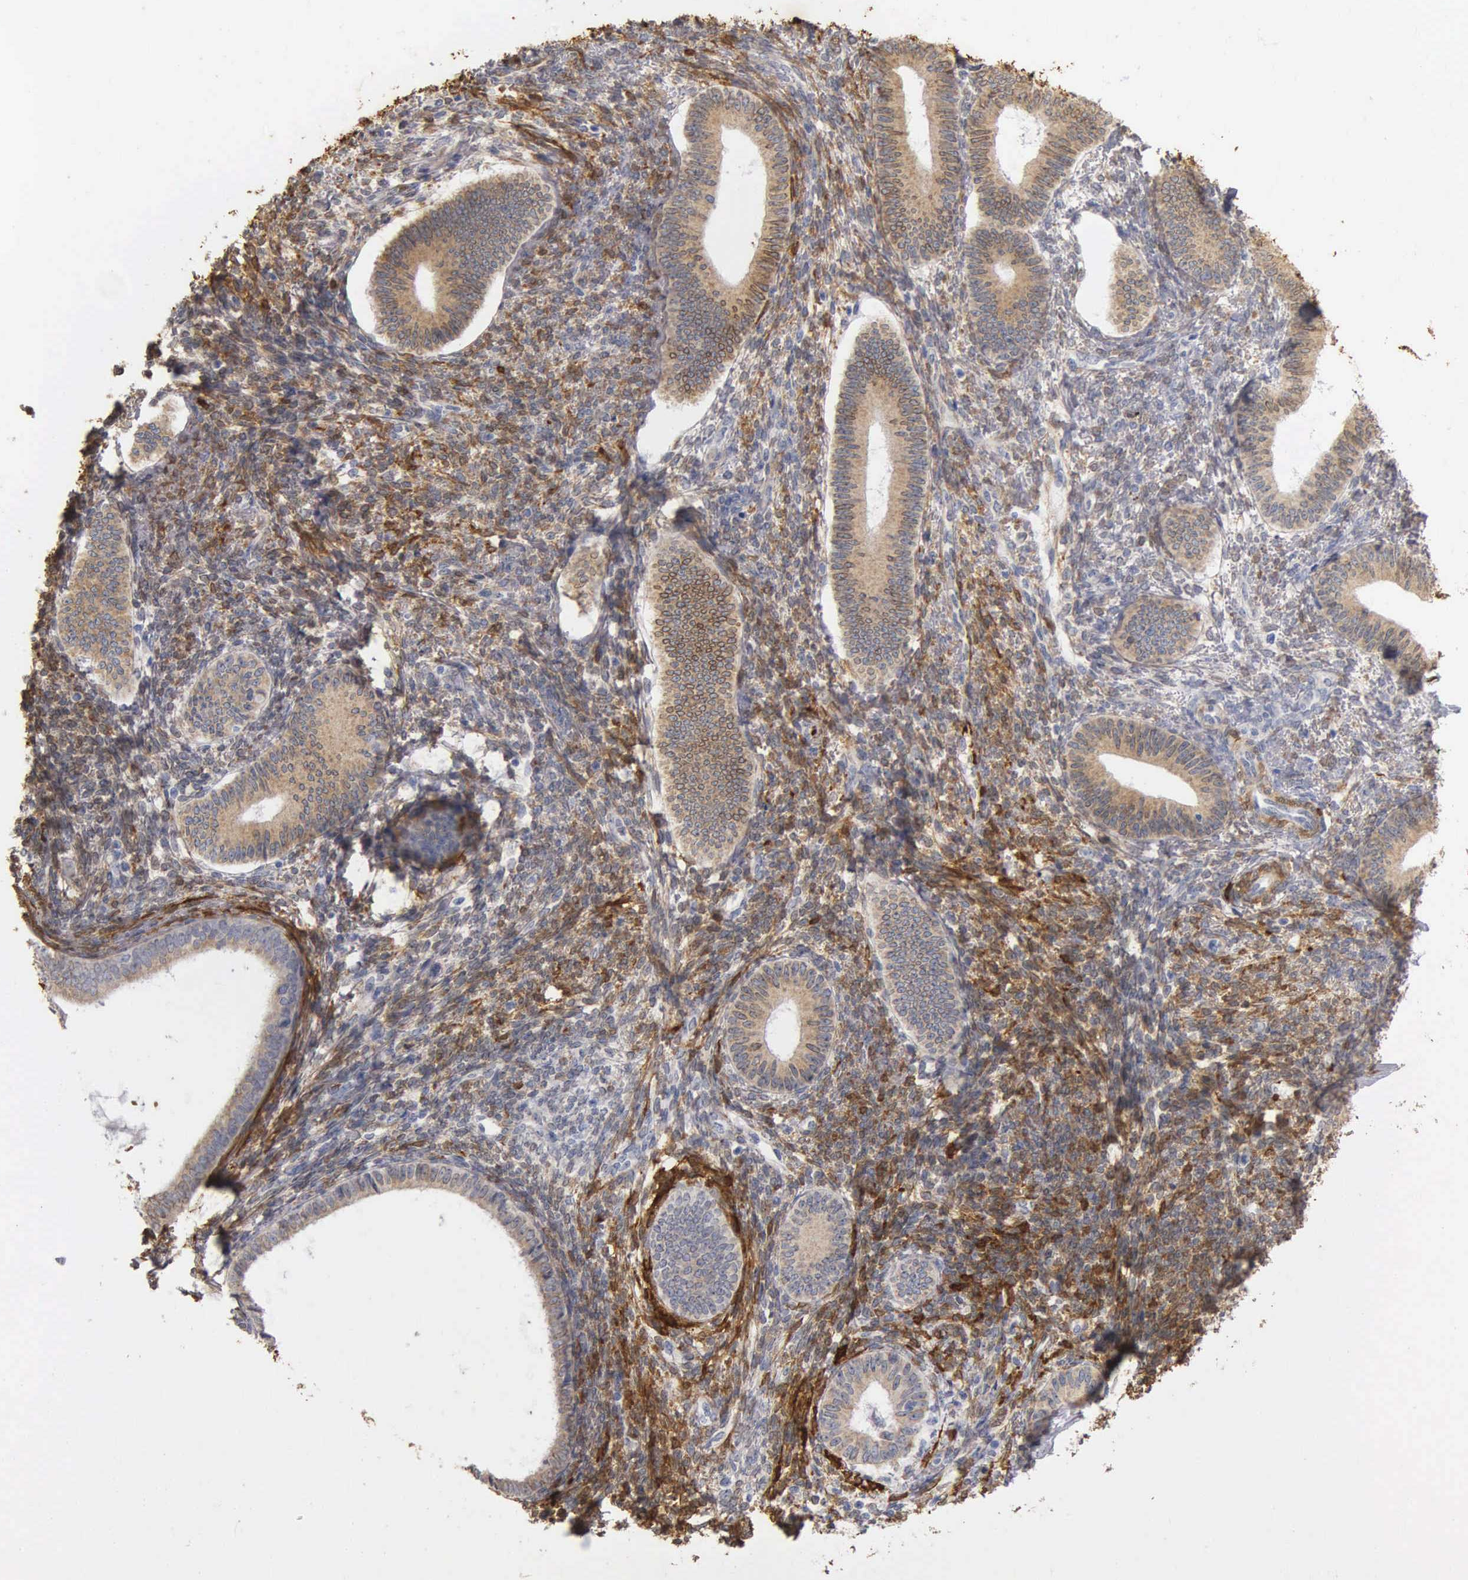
{"staining": {"intensity": "negative", "quantity": "none", "location": "none"}, "tissue": "endometrium", "cell_type": "Cells in endometrial stroma", "image_type": "normal", "snomed": [{"axis": "morphology", "description": "Normal tissue, NOS"}, {"axis": "topography", "description": "Endometrium"}], "caption": "IHC image of unremarkable endometrium stained for a protein (brown), which shows no expression in cells in endometrial stroma. (Stains: DAB IHC with hematoxylin counter stain, Microscopy: brightfield microscopy at high magnification).", "gene": "CNN1", "patient": {"sex": "female", "age": 82}}